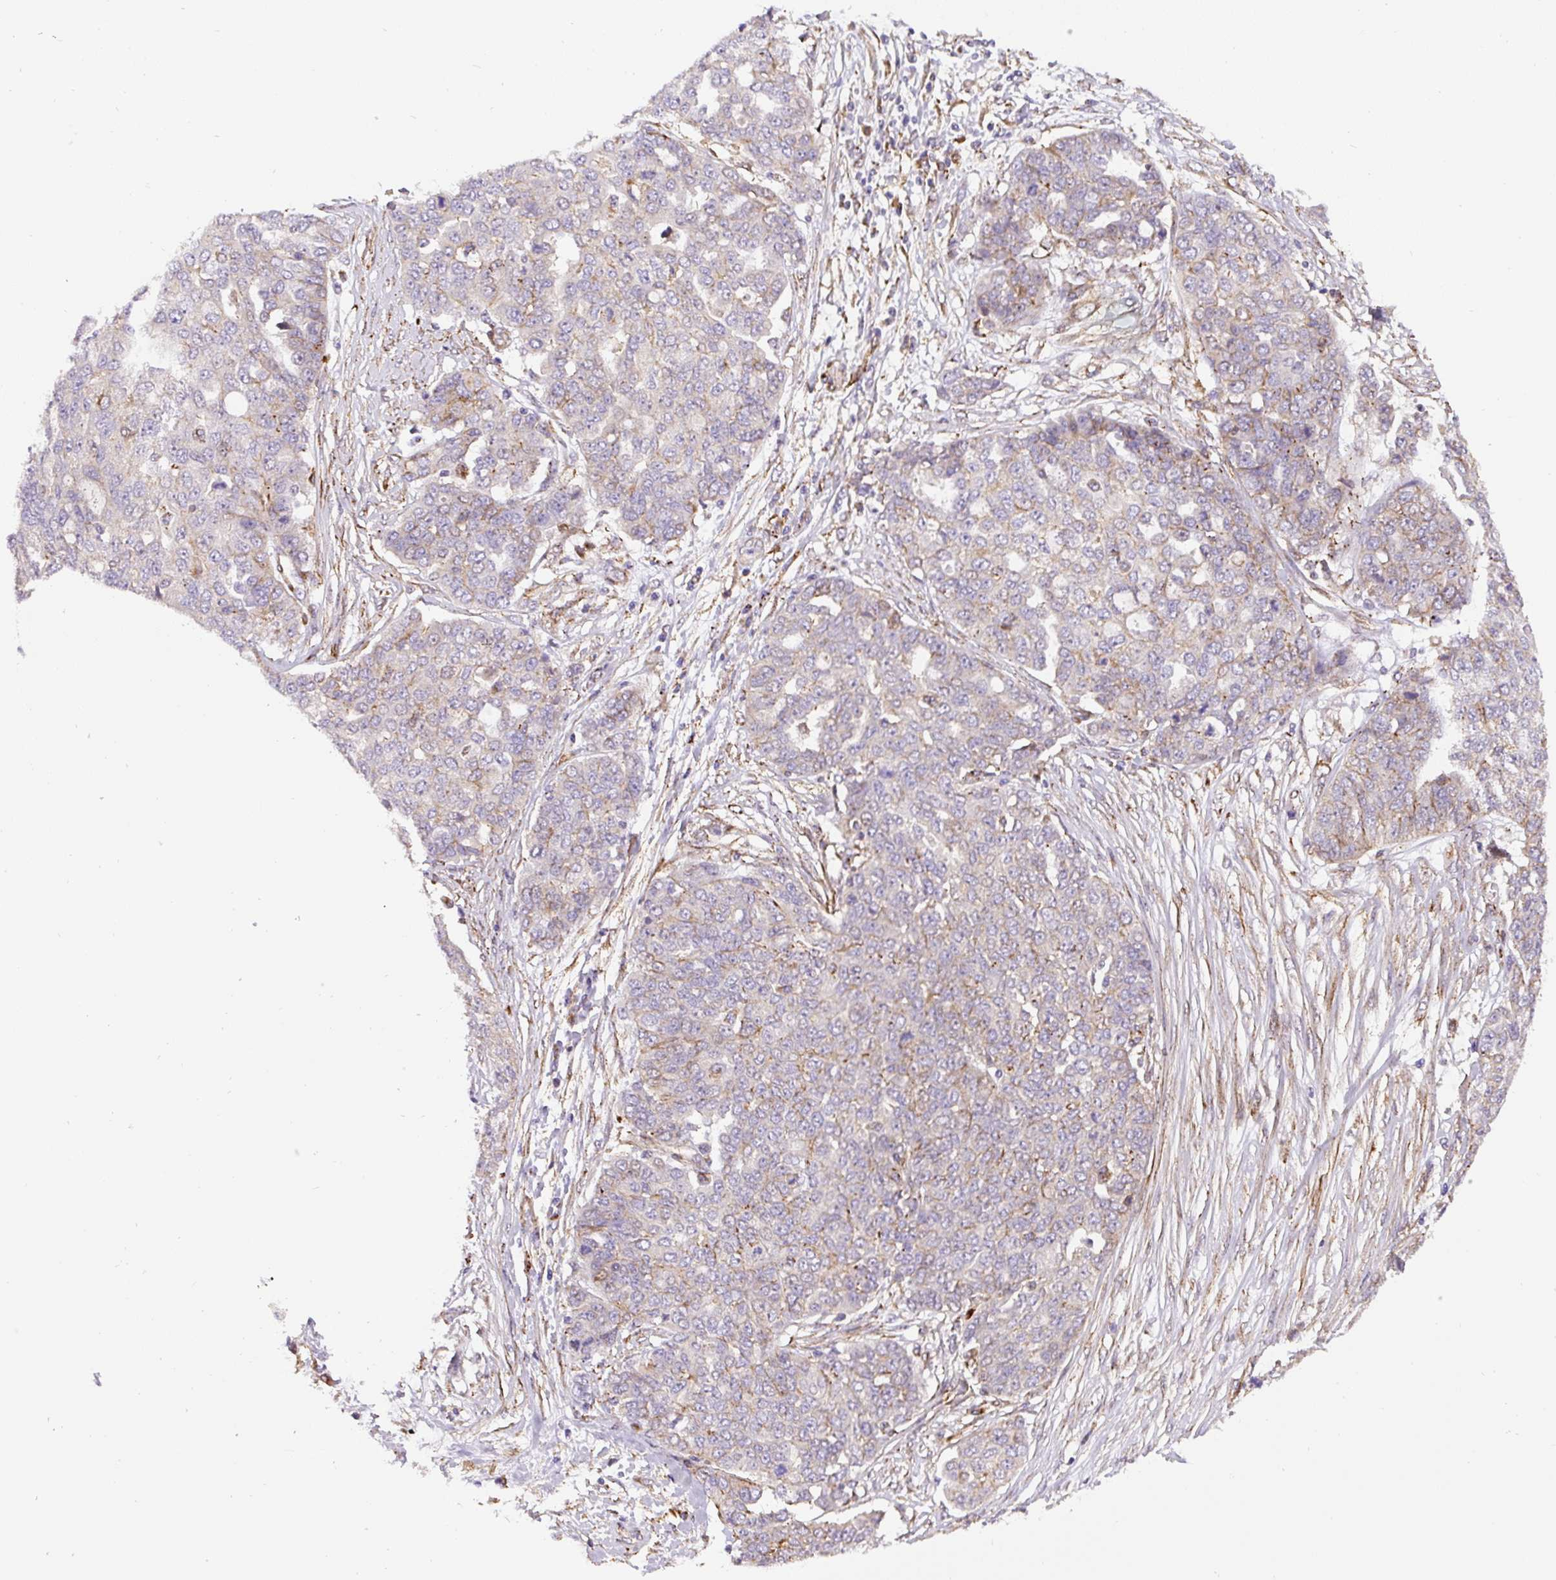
{"staining": {"intensity": "weak", "quantity": "<25%", "location": "cytoplasmic/membranous"}, "tissue": "ovarian cancer", "cell_type": "Tumor cells", "image_type": "cancer", "snomed": [{"axis": "morphology", "description": "Cystadenocarcinoma, serous, NOS"}, {"axis": "topography", "description": "Soft tissue"}, {"axis": "topography", "description": "Ovary"}], "caption": "This is a photomicrograph of immunohistochemistry staining of ovarian cancer, which shows no expression in tumor cells.", "gene": "RNF170", "patient": {"sex": "female", "age": 57}}